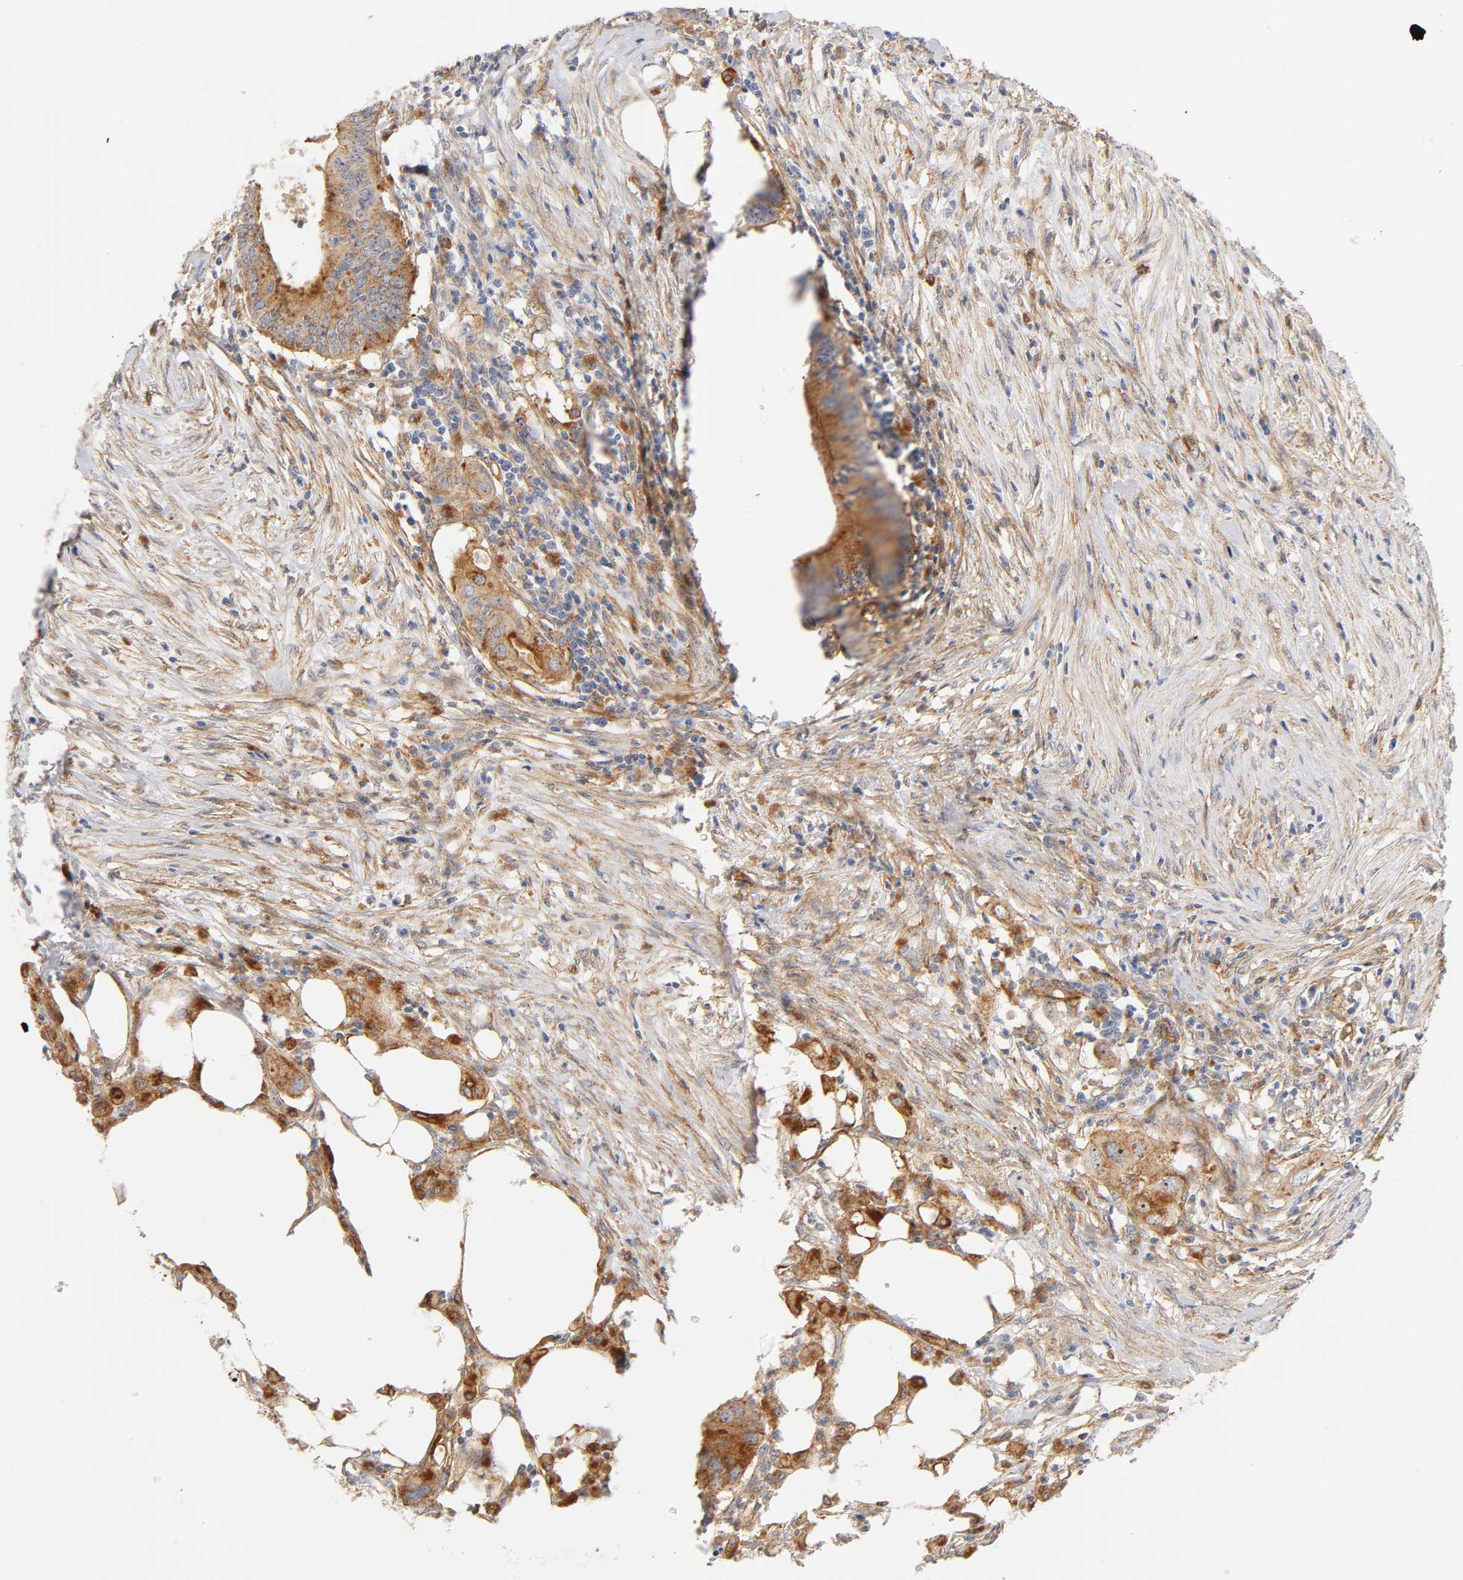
{"staining": {"intensity": "moderate", "quantity": ">75%", "location": "cytoplasmic/membranous"}, "tissue": "colorectal cancer", "cell_type": "Tumor cells", "image_type": "cancer", "snomed": [{"axis": "morphology", "description": "Adenocarcinoma, NOS"}, {"axis": "topography", "description": "Colon"}], "caption": "Moderate cytoplasmic/membranous expression for a protein is present in about >75% of tumor cells of colorectal adenocarcinoma using immunohistochemistry.", "gene": "PLD1", "patient": {"sex": "male", "age": 71}}